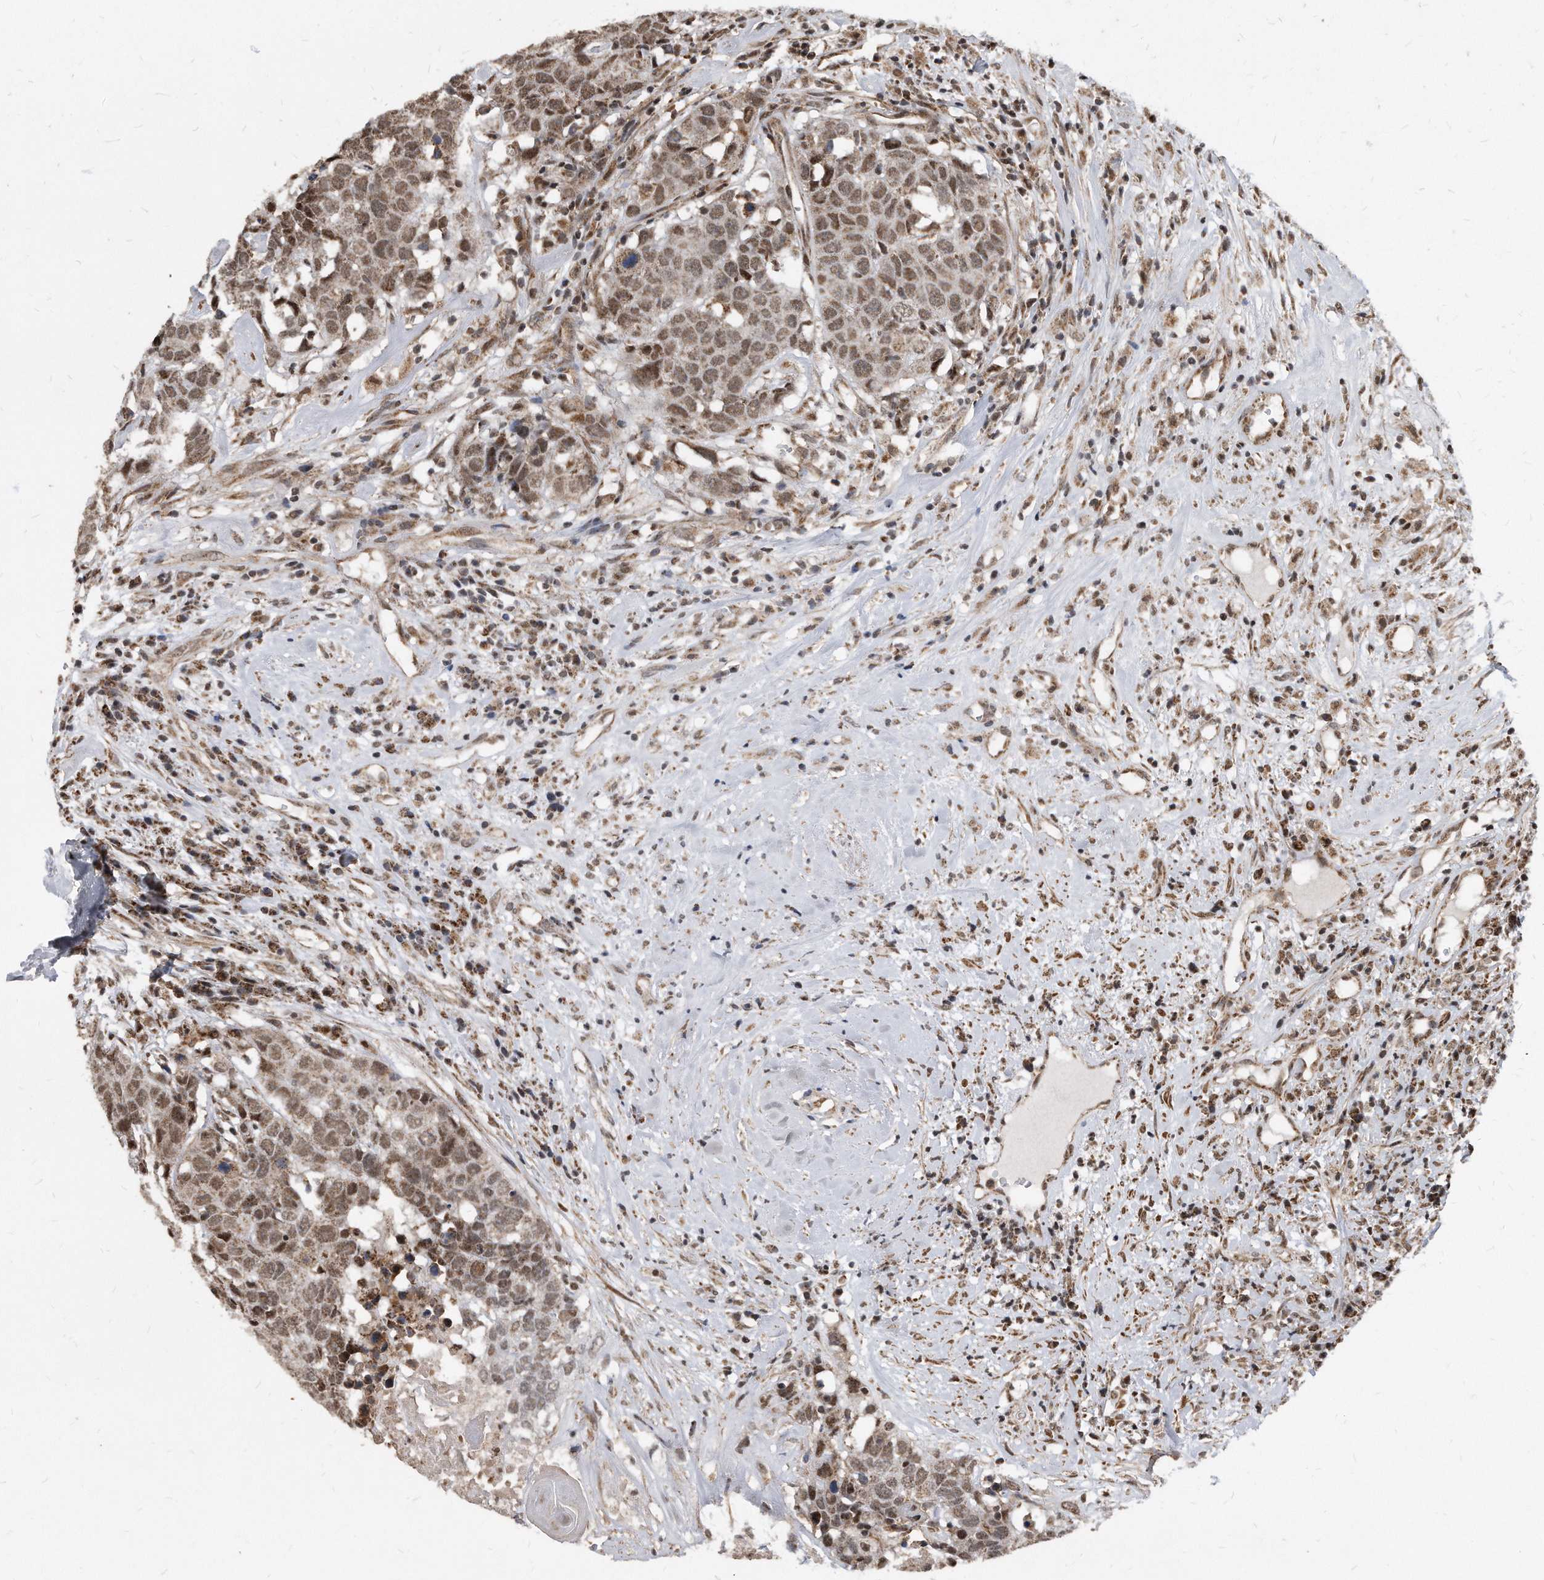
{"staining": {"intensity": "moderate", "quantity": ">75%", "location": "nuclear"}, "tissue": "head and neck cancer", "cell_type": "Tumor cells", "image_type": "cancer", "snomed": [{"axis": "morphology", "description": "Squamous cell carcinoma, NOS"}, {"axis": "topography", "description": "Head-Neck"}], "caption": "A brown stain shows moderate nuclear staining of a protein in head and neck cancer (squamous cell carcinoma) tumor cells.", "gene": "DUSP22", "patient": {"sex": "male", "age": 66}}